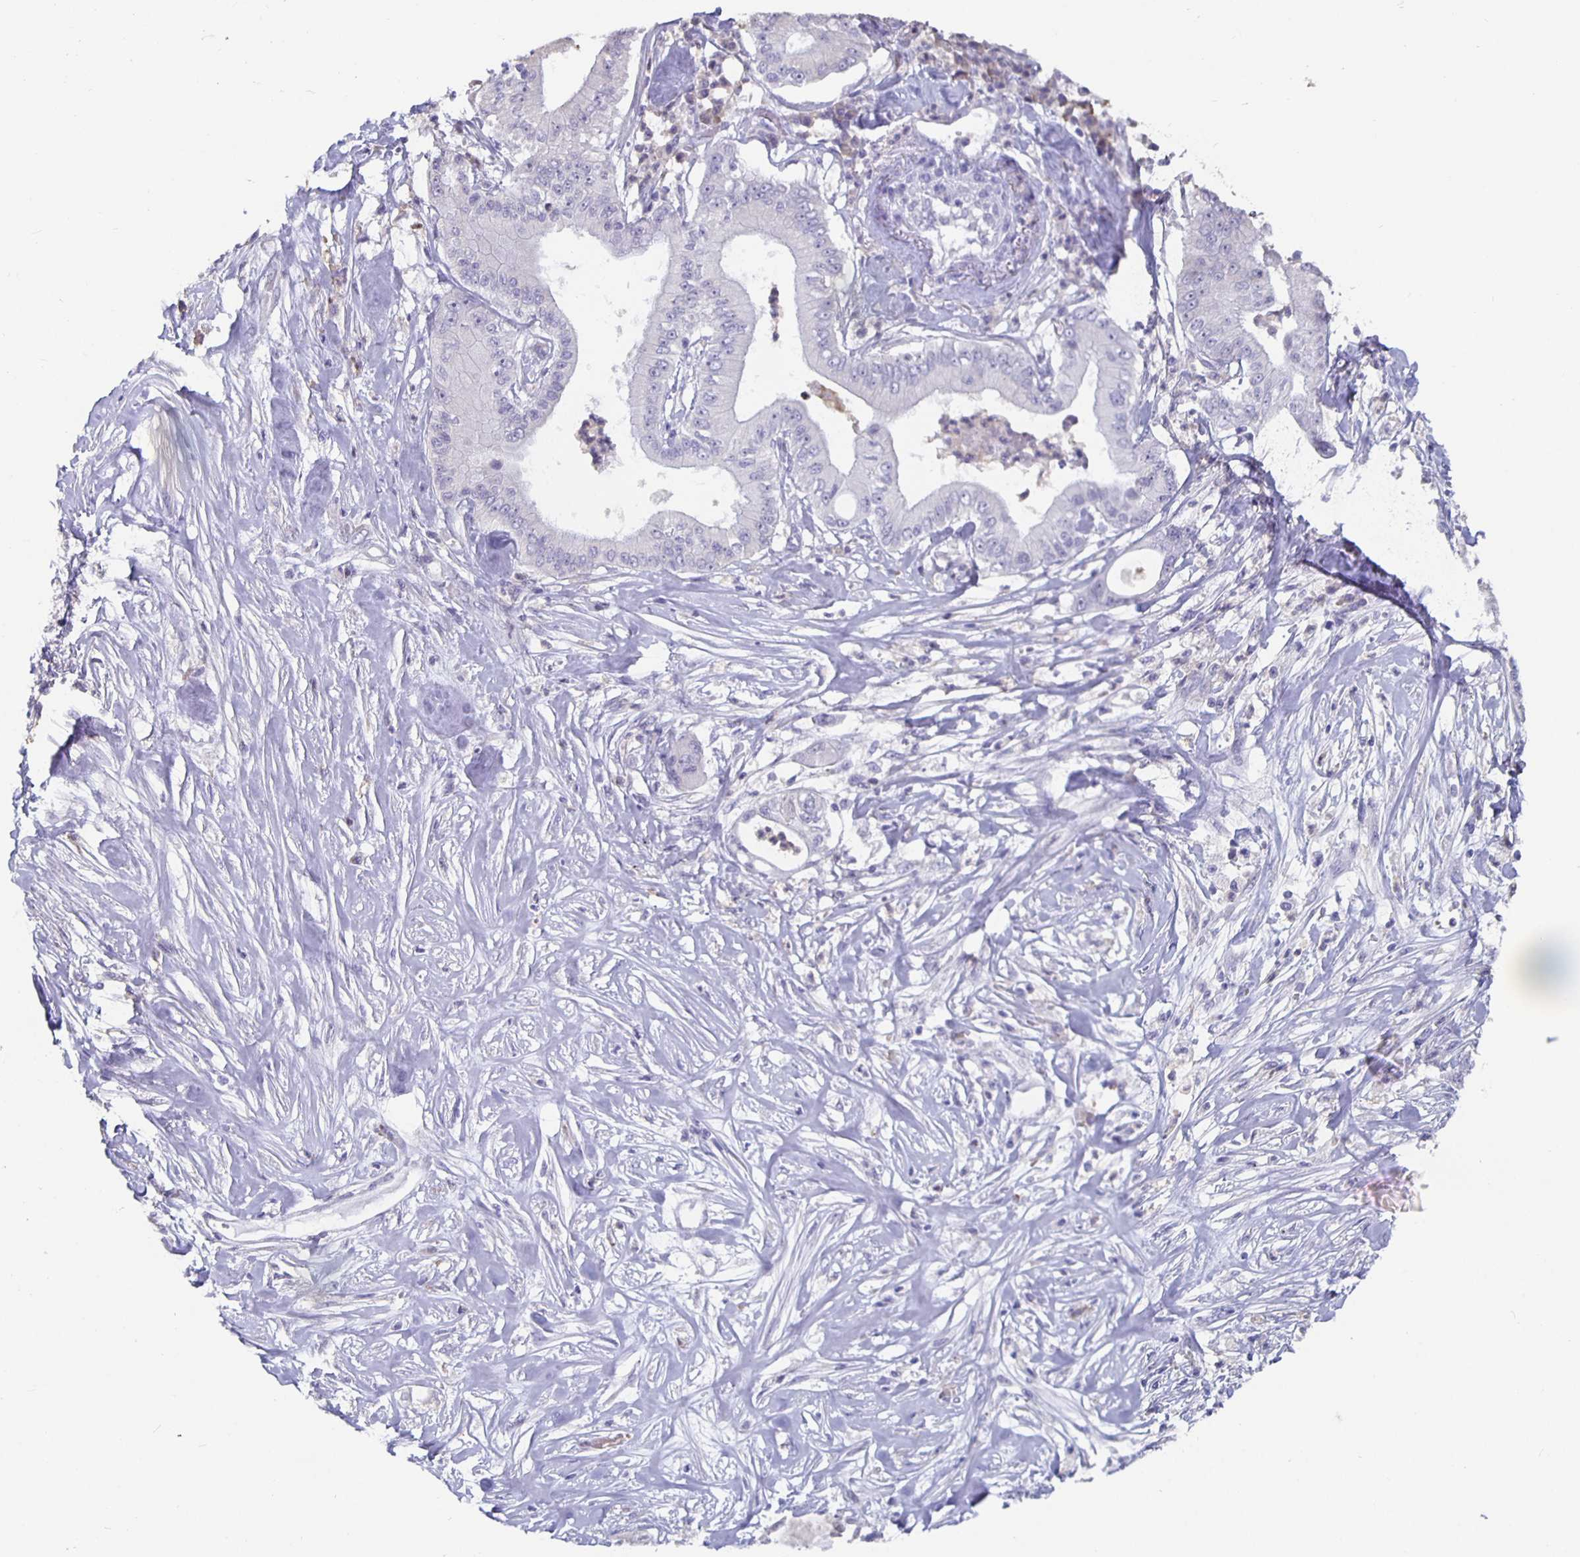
{"staining": {"intensity": "negative", "quantity": "none", "location": "none"}, "tissue": "pancreatic cancer", "cell_type": "Tumor cells", "image_type": "cancer", "snomed": [{"axis": "morphology", "description": "Adenocarcinoma, NOS"}, {"axis": "topography", "description": "Pancreas"}], "caption": "Image shows no significant protein staining in tumor cells of adenocarcinoma (pancreatic). The staining was performed using DAB to visualize the protein expression in brown, while the nuclei were stained in blue with hematoxylin (Magnification: 20x).", "gene": "GPX4", "patient": {"sex": "male", "age": 71}}